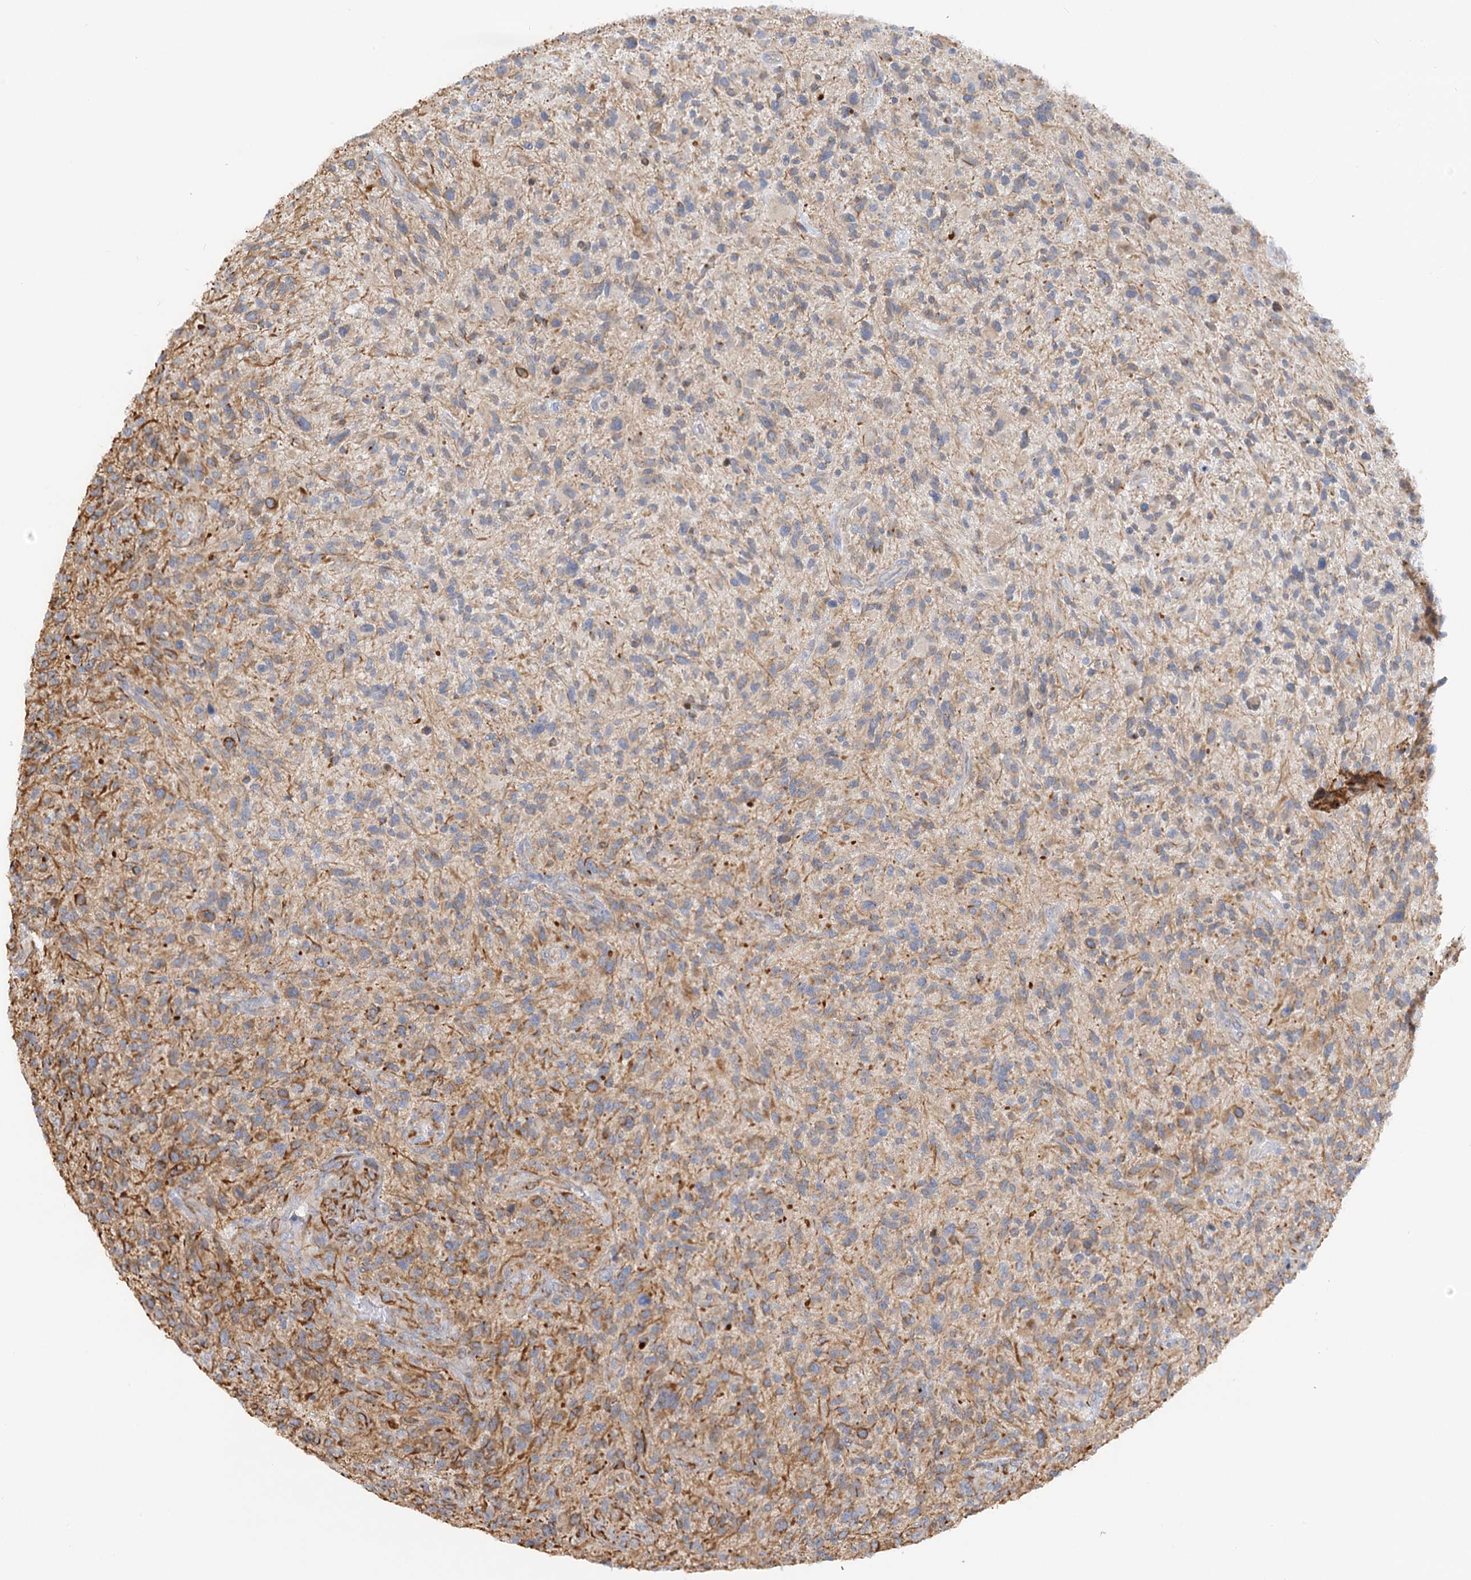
{"staining": {"intensity": "moderate", "quantity": "25%-75%", "location": "cytoplasmic/membranous"}, "tissue": "glioma", "cell_type": "Tumor cells", "image_type": "cancer", "snomed": [{"axis": "morphology", "description": "Glioma, malignant, High grade"}, {"axis": "topography", "description": "Brain"}], "caption": "The image reveals a brown stain indicating the presence of a protein in the cytoplasmic/membranous of tumor cells in glioma. Nuclei are stained in blue.", "gene": "NELL2", "patient": {"sex": "male", "age": 47}}